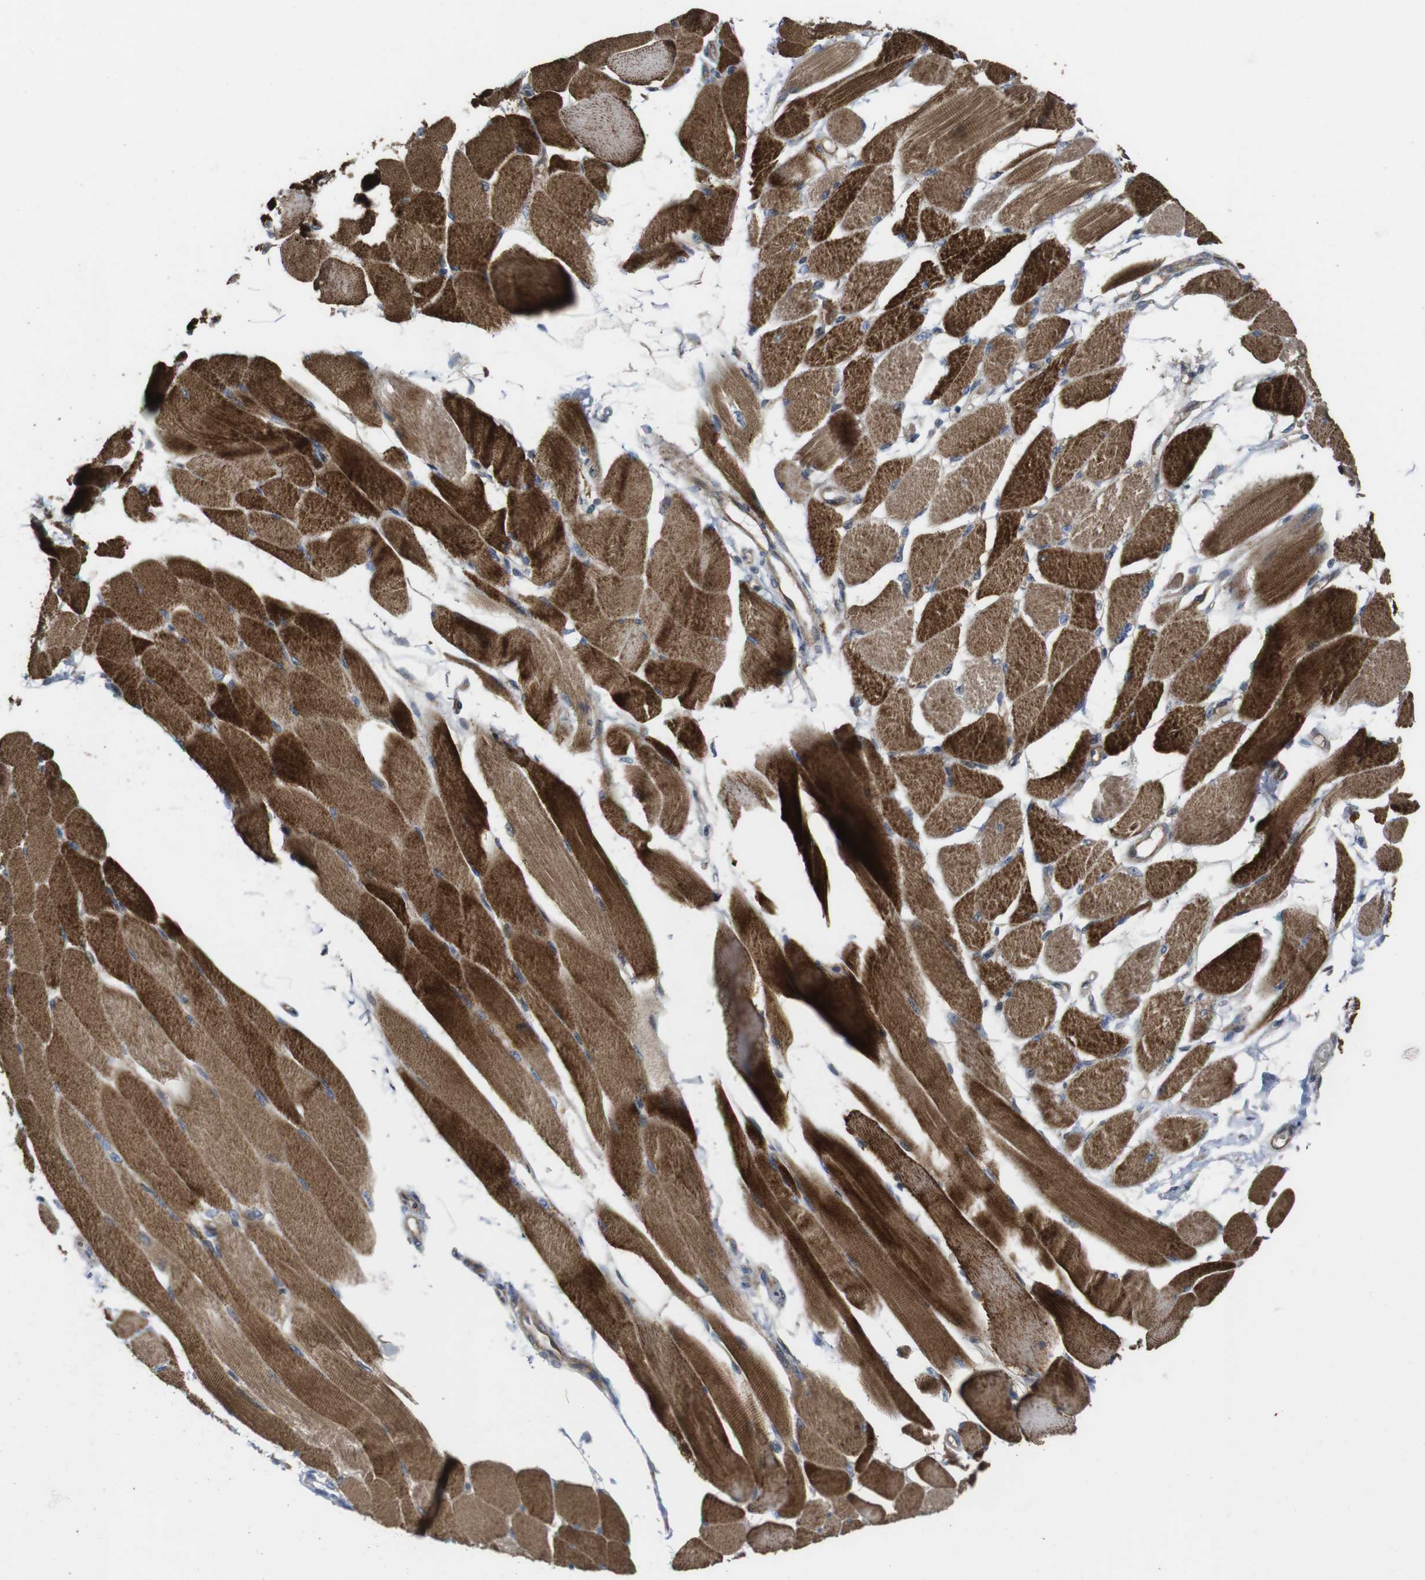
{"staining": {"intensity": "strong", "quantity": ">75%", "location": "cytoplasmic/membranous"}, "tissue": "skeletal muscle", "cell_type": "Myocytes", "image_type": "normal", "snomed": [{"axis": "morphology", "description": "Normal tissue, NOS"}, {"axis": "topography", "description": "Skeletal muscle"}, {"axis": "topography", "description": "Peripheral nerve tissue"}], "caption": "Immunohistochemistry (IHC) (DAB (3,3'-diaminobenzidine)) staining of normal skeletal muscle exhibits strong cytoplasmic/membranous protein expression in about >75% of myocytes.", "gene": "PCDHB10", "patient": {"sex": "female", "age": 84}}